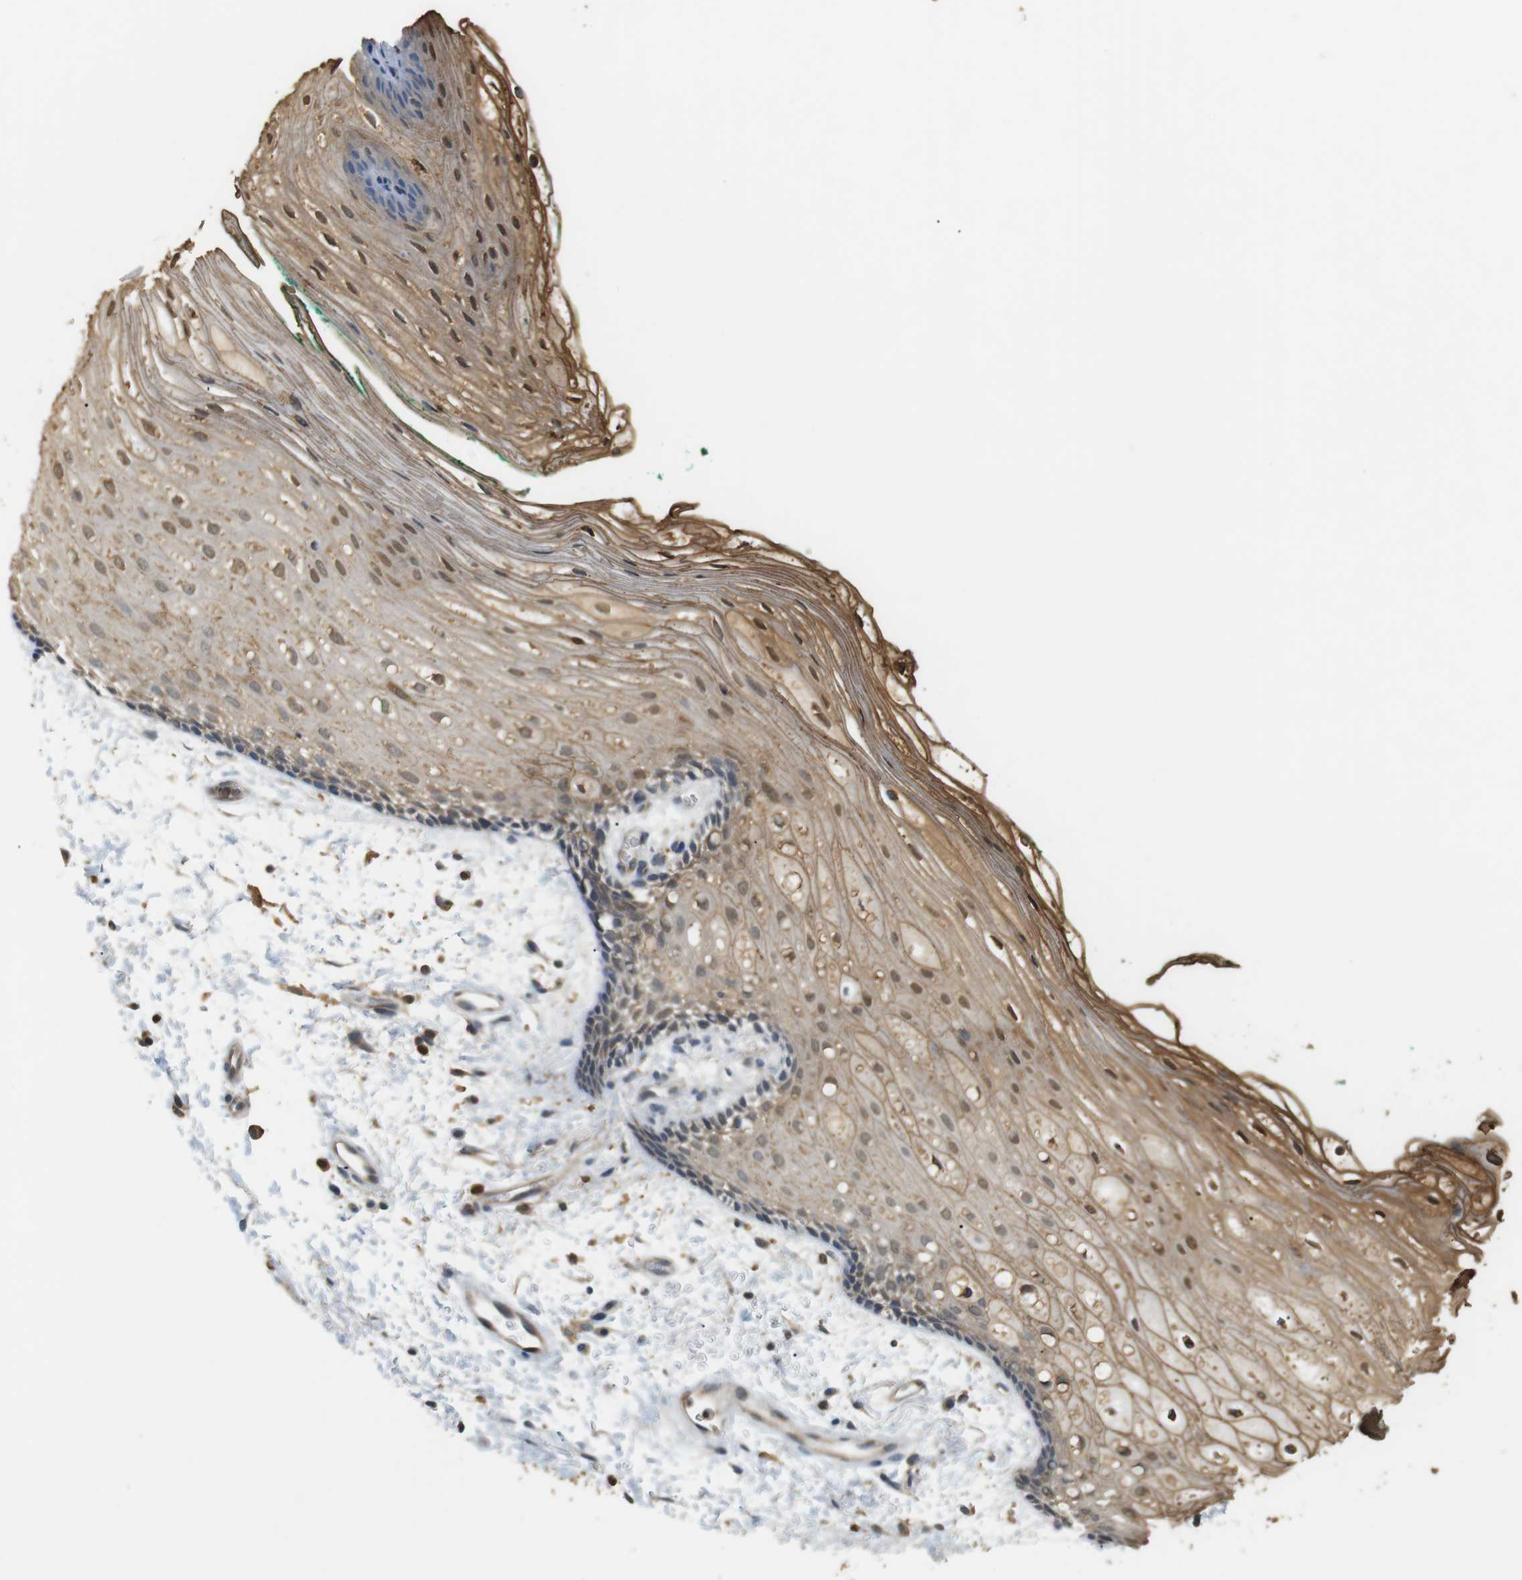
{"staining": {"intensity": "moderate", "quantity": ">75%", "location": "cytoplasmic/membranous,nuclear"}, "tissue": "oral mucosa", "cell_type": "Squamous epithelial cells", "image_type": "normal", "snomed": [{"axis": "morphology", "description": "Normal tissue, NOS"}, {"axis": "topography", "description": "Skeletal muscle"}, {"axis": "topography", "description": "Oral tissue"}, {"axis": "topography", "description": "Peripheral nerve tissue"}], "caption": "Immunohistochemical staining of unremarkable human oral mucosa reveals moderate cytoplasmic/membranous,nuclear protein staining in approximately >75% of squamous epithelial cells.", "gene": "P2RY1", "patient": {"sex": "female", "age": 84}}